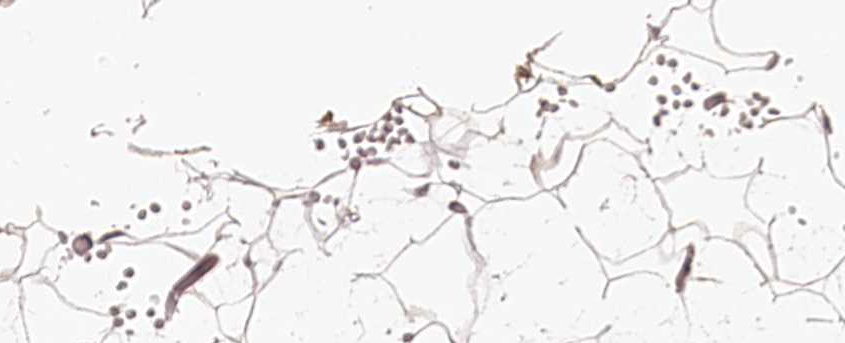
{"staining": {"intensity": "weak", "quantity": ">75%", "location": "cytoplasmic/membranous"}, "tissue": "adipose tissue", "cell_type": "Adipocytes", "image_type": "normal", "snomed": [{"axis": "morphology", "description": "Normal tissue, NOS"}, {"axis": "topography", "description": "Breast"}], "caption": "Adipose tissue stained with a brown dye displays weak cytoplasmic/membranous positive positivity in about >75% of adipocytes.", "gene": "SYNGR1", "patient": {"sex": "female", "age": 23}}